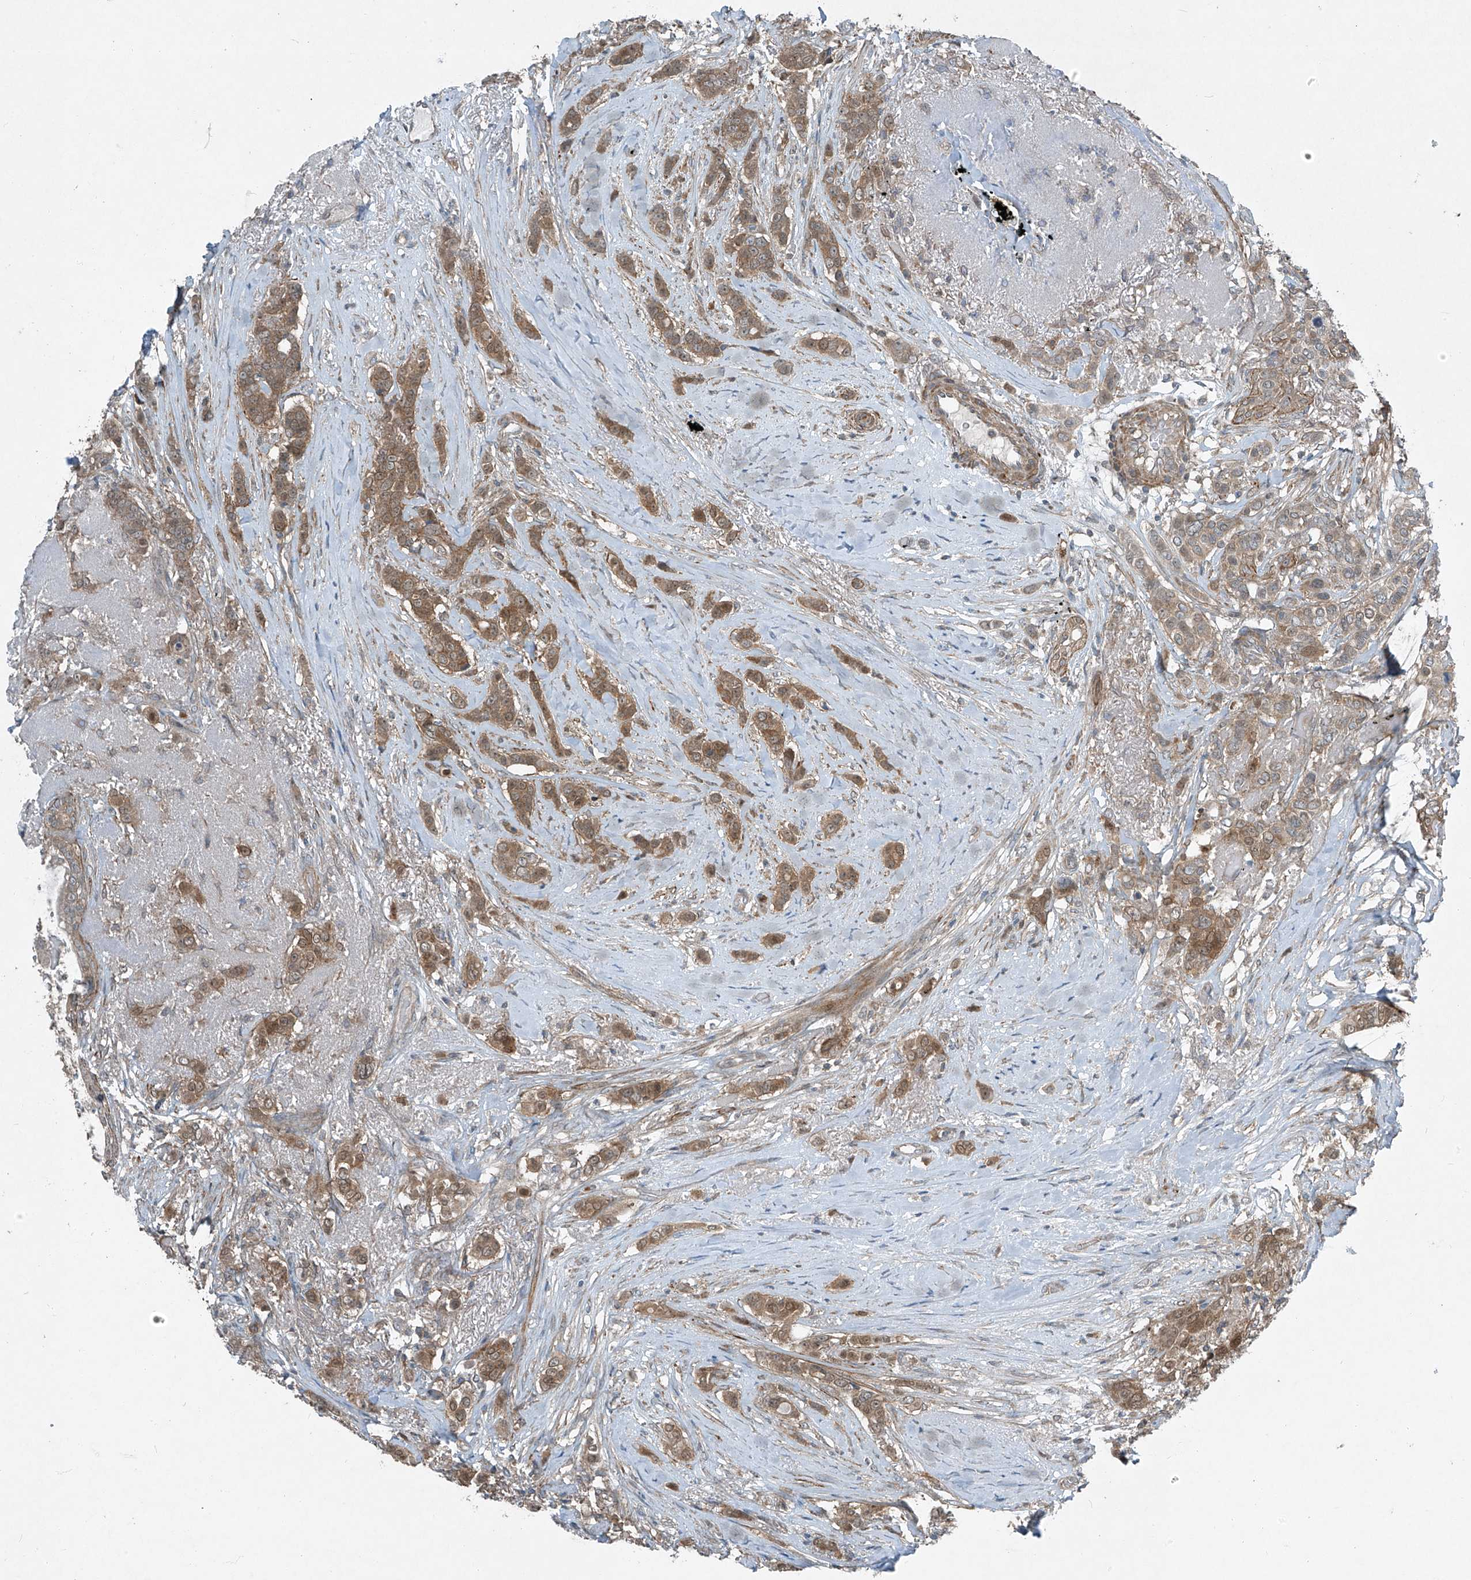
{"staining": {"intensity": "moderate", "quantity": ">75%", "location": "cytoplasmic/membranous"}, "tissue": "breast cancer", "cell_type": "Tumor cells", "image_type": "cancer", "snomed": [{"axis": "morphology", "description": "Lobular carcinoma"}, {"axis": "topography", "description": "Breast"}], "caption": "Moderate cytoplasmic/membranous expression for a protein is identified in about >75% of tumor cells of breast lobular carcinoma using immunohistochemistry.", "gene": "PPCS", "patient": {"sex": "female", "age": 51}}